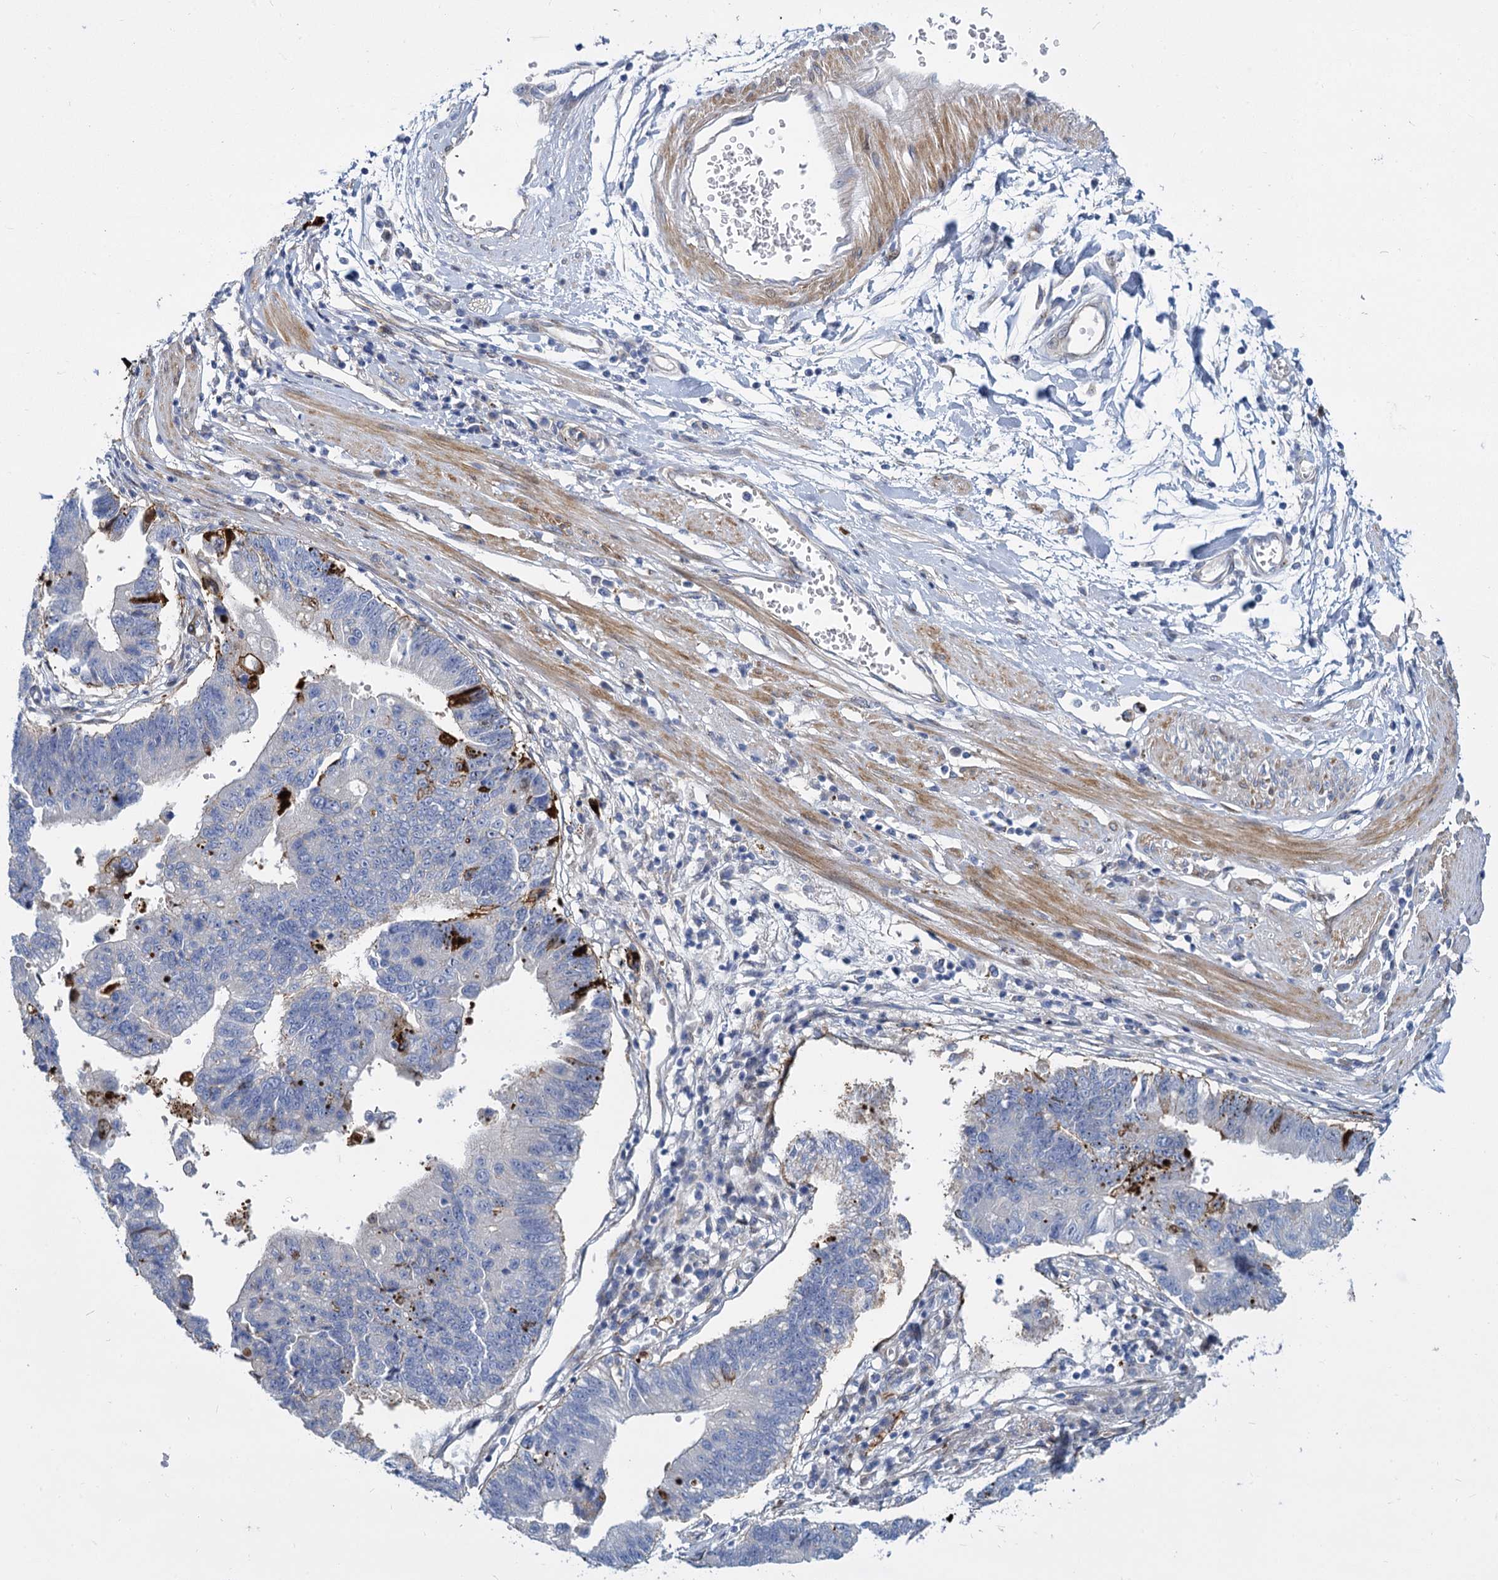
{"staining": {"intensity": "moderate", "quantity": "<25%", "location": "cytoplasmic/membranous"}, "tissue": "stomach cancer", "cell_type": "Tumor cells", "image_type": "cancer", "snomed": [{"axis": "morphology", "description": "Adenocarcinoma, NOS"}, {"axis": "topography", "description": "Stomach"}], "caption": "Tumor cells display low levels of moderate cytoplasmic/membranous expression in approximately <25% of cells in stomach adenocarcinoma. The protein is shown in brown color, while the nuclei are stained blue.", "gene": "TRIM77", "patient": {"sex": "male", "age": 59}}